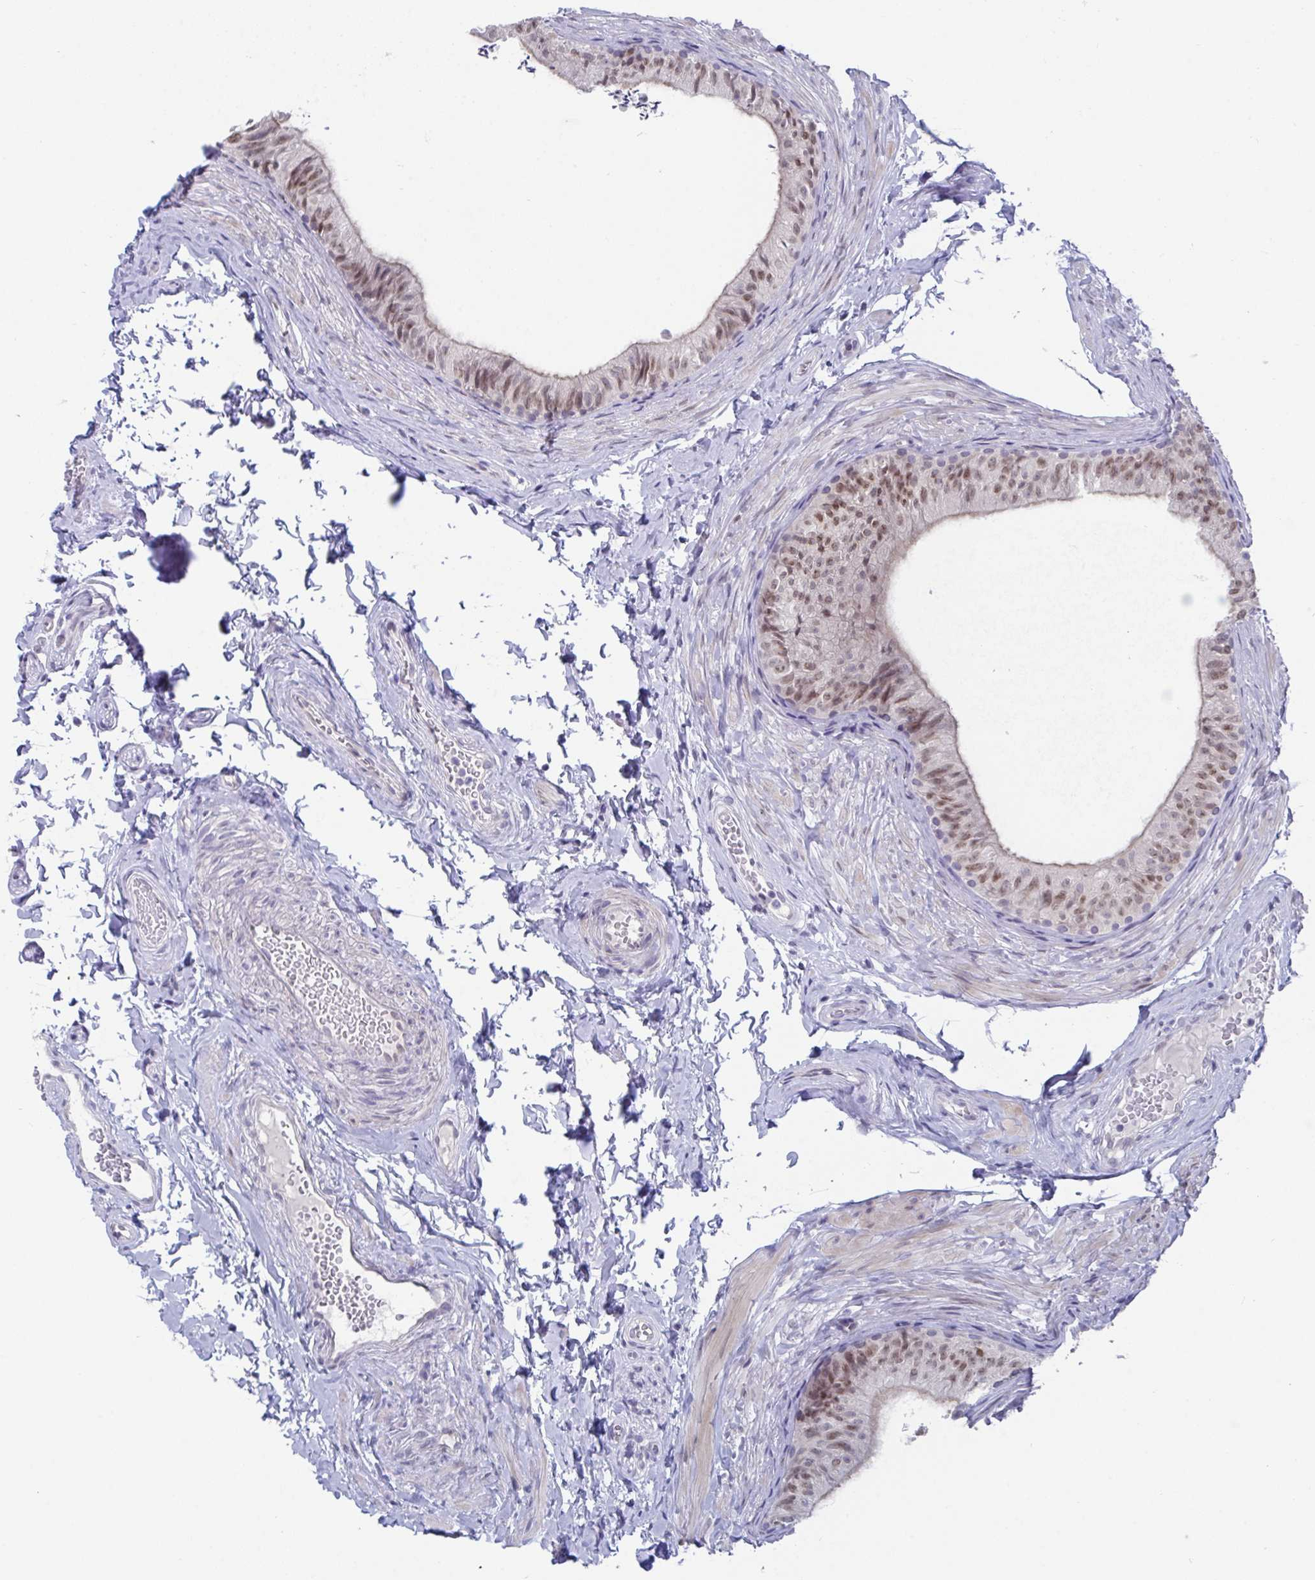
{"staining": {"intensity": "moderate", "quantity": "25%-75%", "location": "cytoplasmic/membranous,nuclear"}, "tissue": "epididymis", "cell_type": "Glandular cells", "image_type": "normal", "snomed": [{"axis": "morphology", "description": "Normal tissue, NOS"}, {"axis": "topography", "description": "Epididymis, spermatic cord, NOS"}, {"axis": "topography", "description": "Epididymis"}, {"axis": "topography", "description": "Peripheral nerve tissue"}], "caption": "Approximately 25%-75% of glandular cells in benign epididymis demonstrate moderate cytoplasmic/membranous,nuclear protein expression as visualized by brown immunohistochemical staining.", "gene": "BMAL2", "patient": {"sex": "male", "age": 29}}